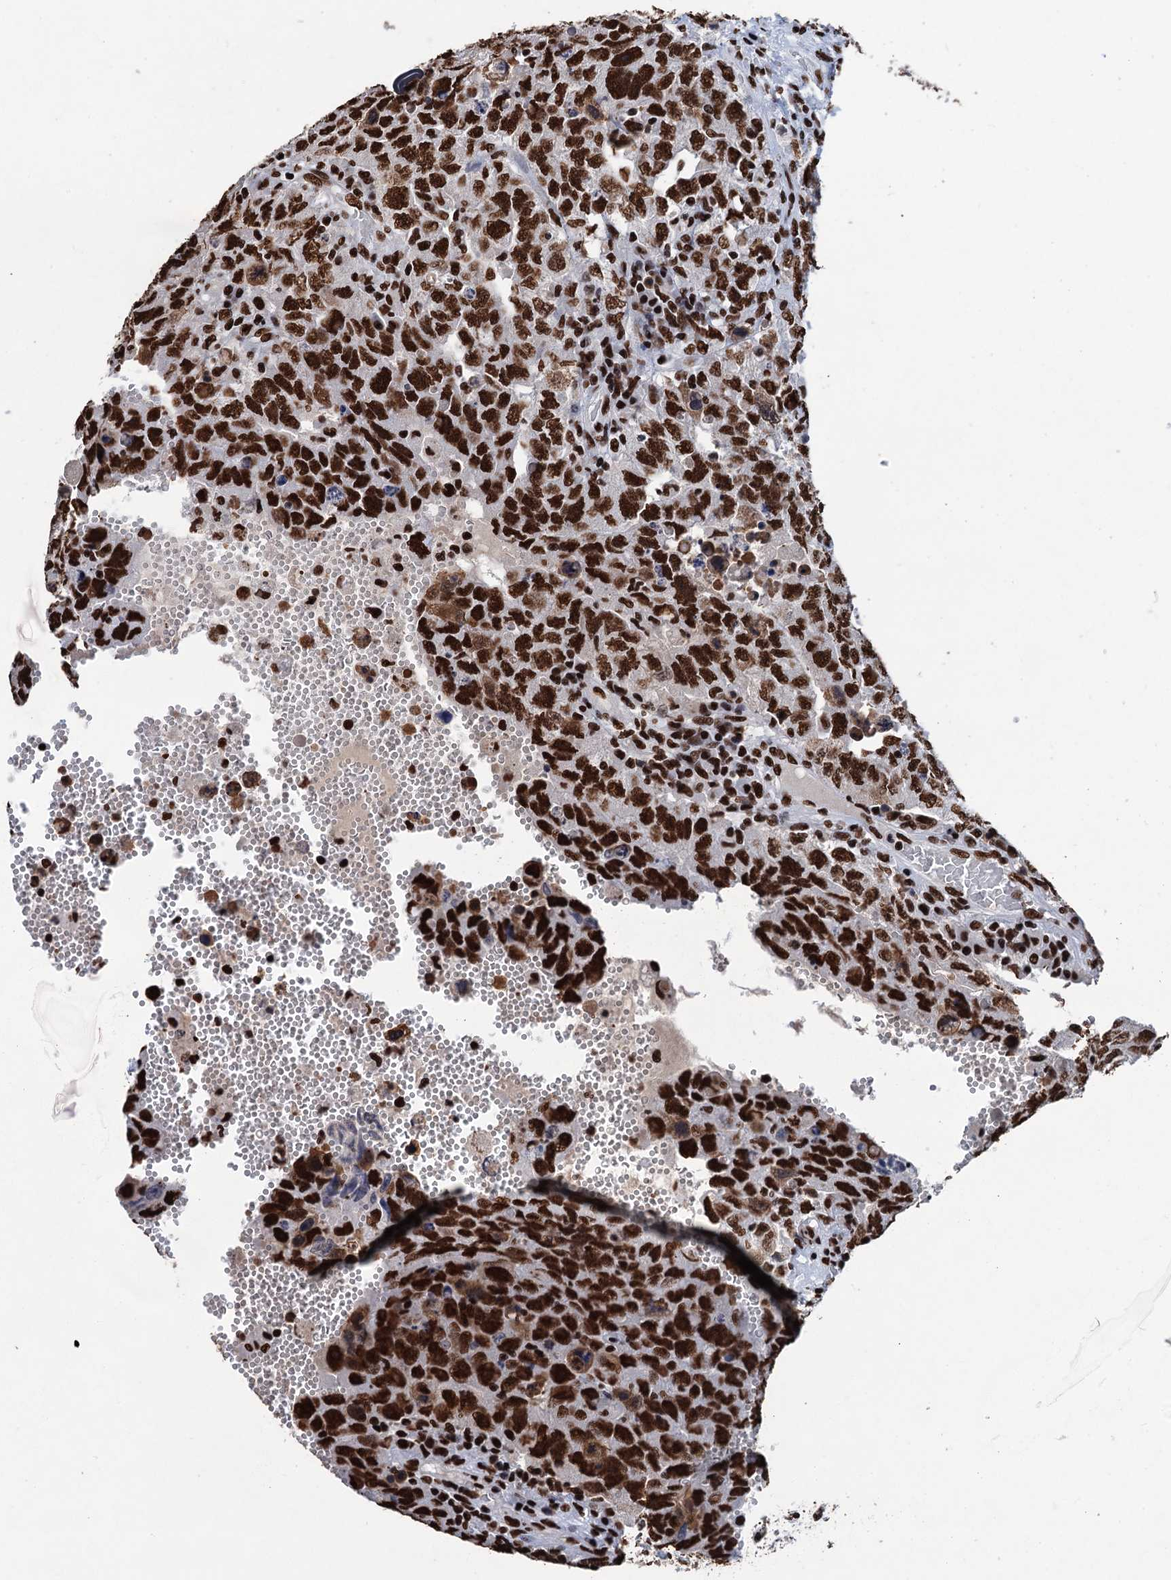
{"staining": {"intensity": "strong", "quantity": ">75%", "location": "nuclear"}, "tissue": "testis cancer", "cell_type": "Tumor cells", "image_type": "cancer", "snomed": [{"axis": "morphology", "description": "Carcinoma, Embryonal, NOS"}, {"axis": "topography", "description": "Testis"}], "caption": "This image displays immunohistochemistry (IHC) staining of human testis embryonal carcinoma, with high strong nuclear expression in about >75% of tumor cells.", "gene": "UBA2", "patient": {"sex": "male", "age": 26}}